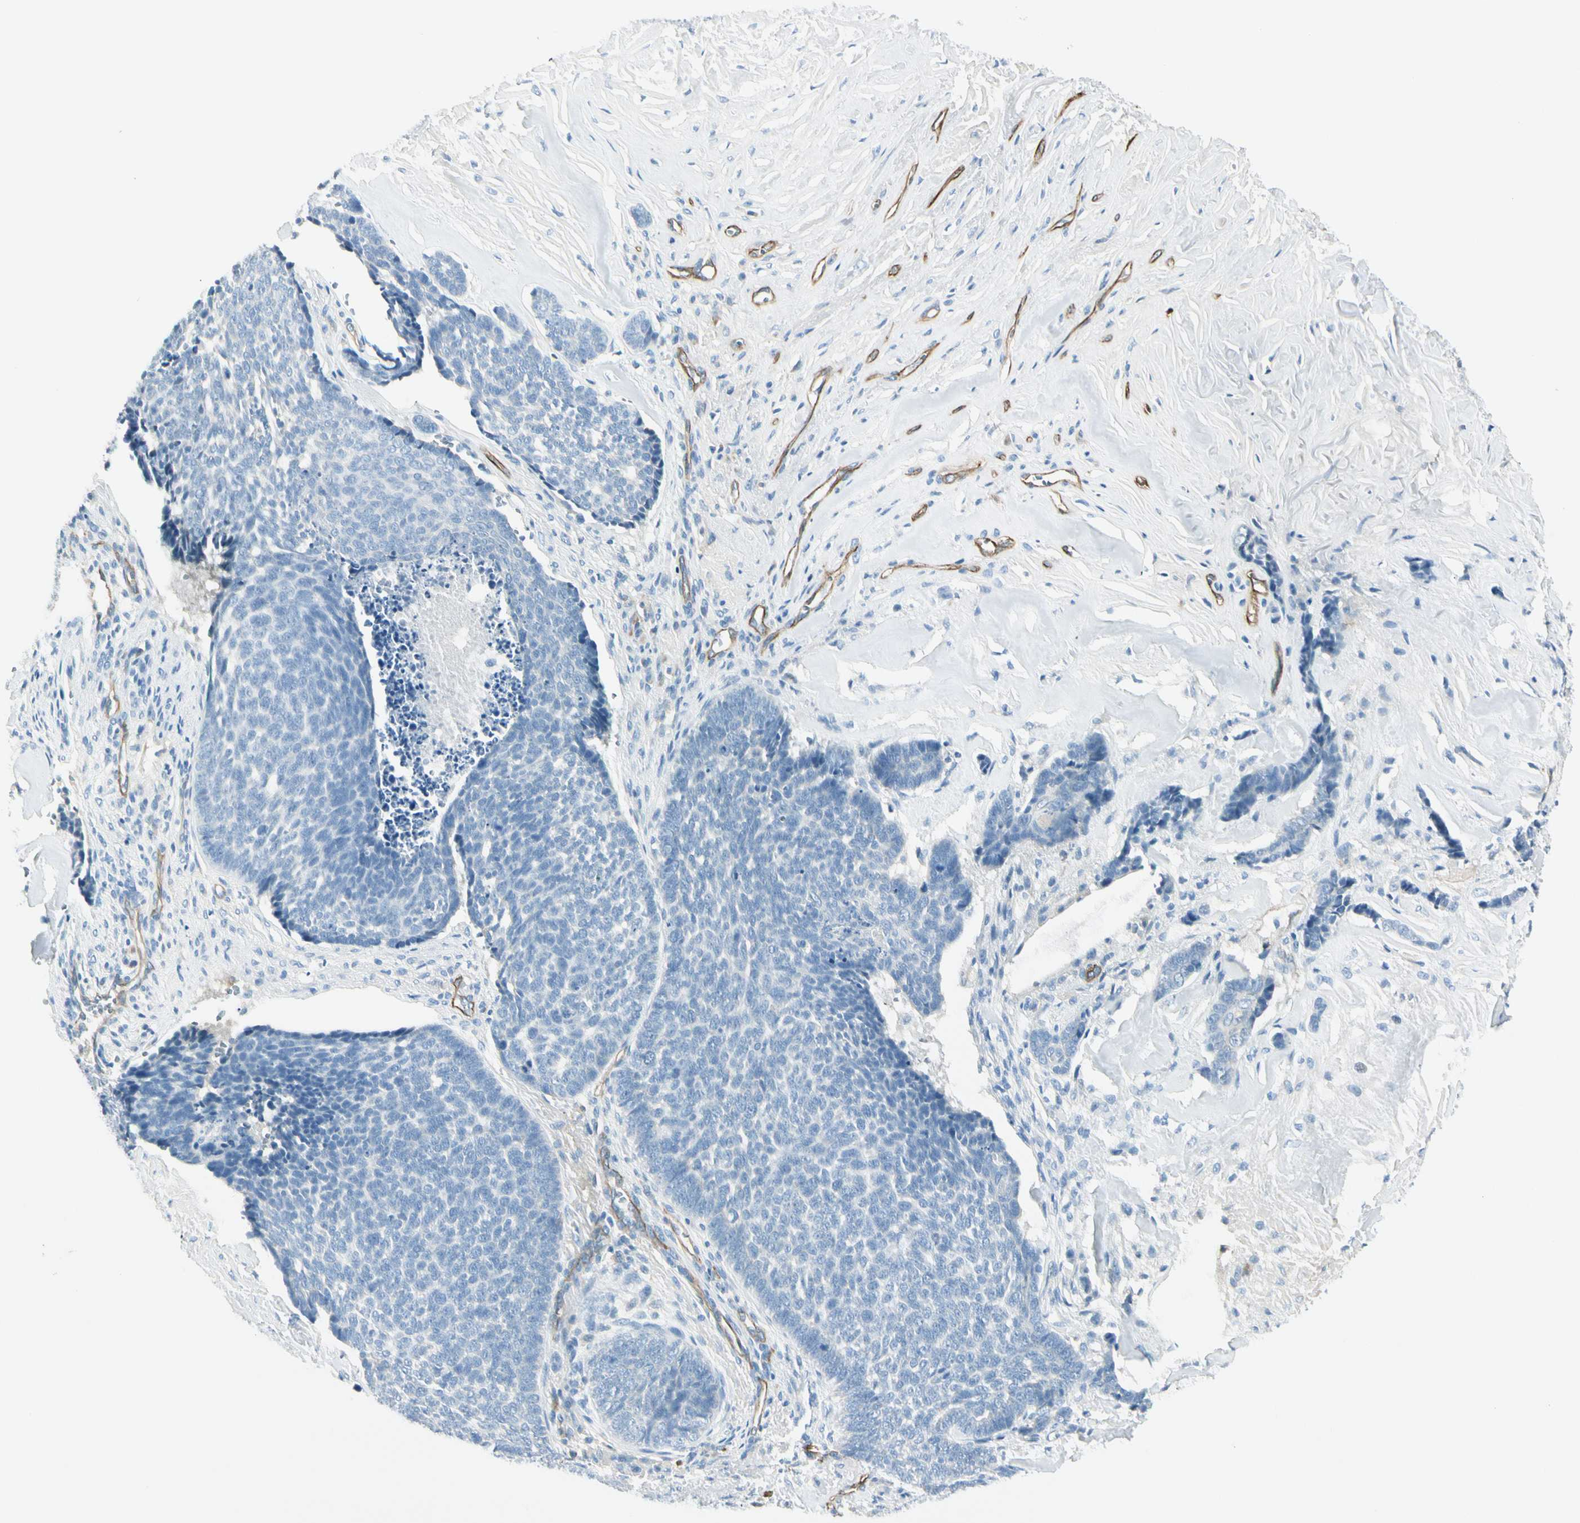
{"staining": {"intensity": "negative", "quantity": "none", "location": "none"}, "tissue": "skin cancer", "cell_type": "Tumor cells", "image_type": "cancer", "snomed": [{"axis": "morphology", "description": "Basal cell carcinoma"}, {"axis": "topography", "description": "Skin"}], "caption": "DAB (3,3'-diaminobenzidine) immunohistochemical staining of human skin cancer exhibits no significant expression in tumor cells.", "gene": "CD93", "patient": {"sex": "male", "age": 84}}